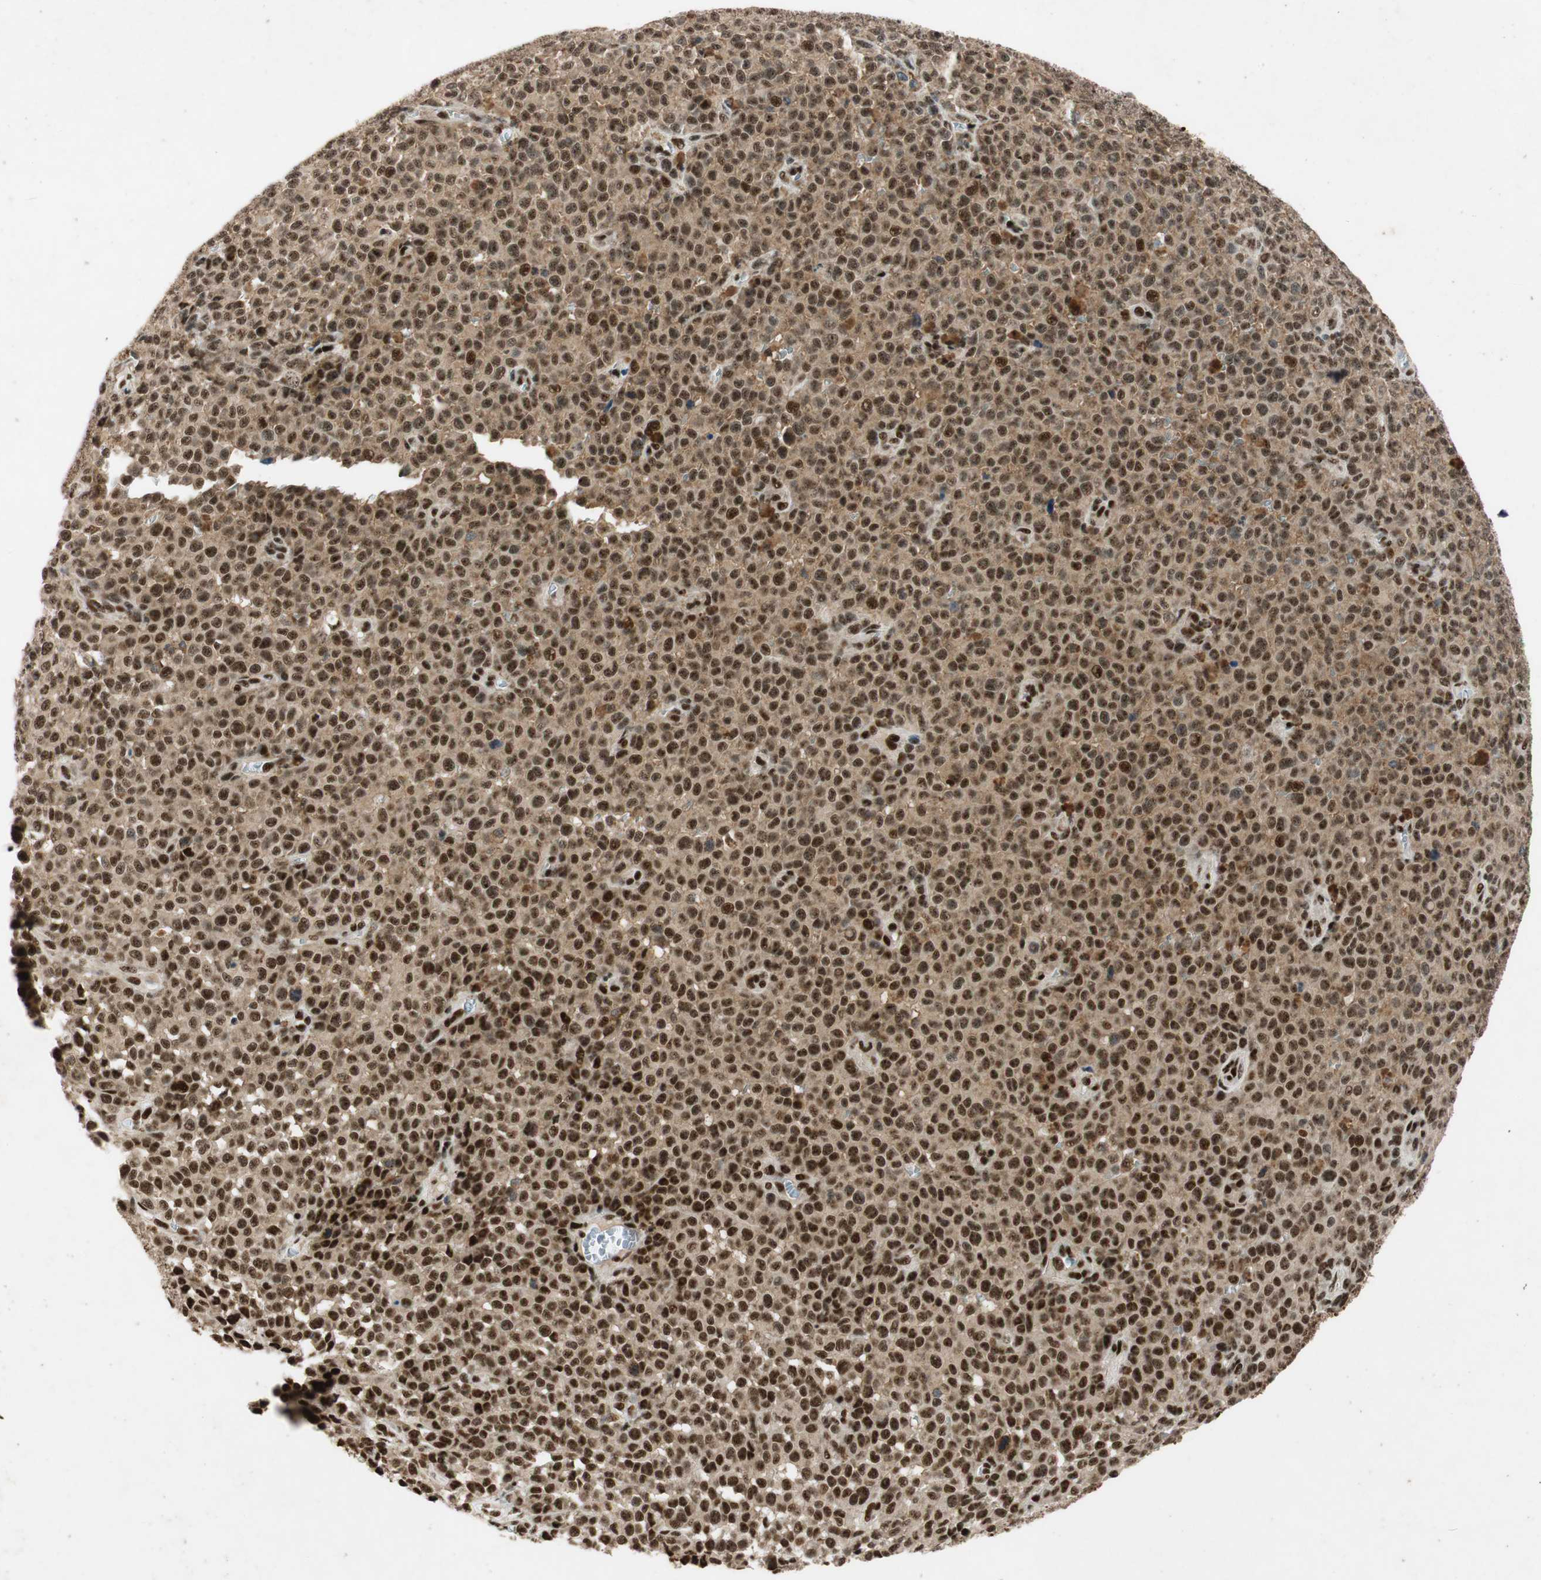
{"staining": {"intensity": "strong", "quantity": ">75%", "location": "nuclear"}, "tissue": "melanoma", "cell_type": "Tumor cells", "image_type": "cancer", "snomed": [{"axis": "morphology", "description": "Malignant melanoma, NOS"}, {"axis": "topography", "description": "Skin"}], "caption": "Strong nuclear staining is present in about >75% of tumor cells in malignant melanoma.", "gene": "NCBP3", "patient": {"sex": "female", "age": 82}}